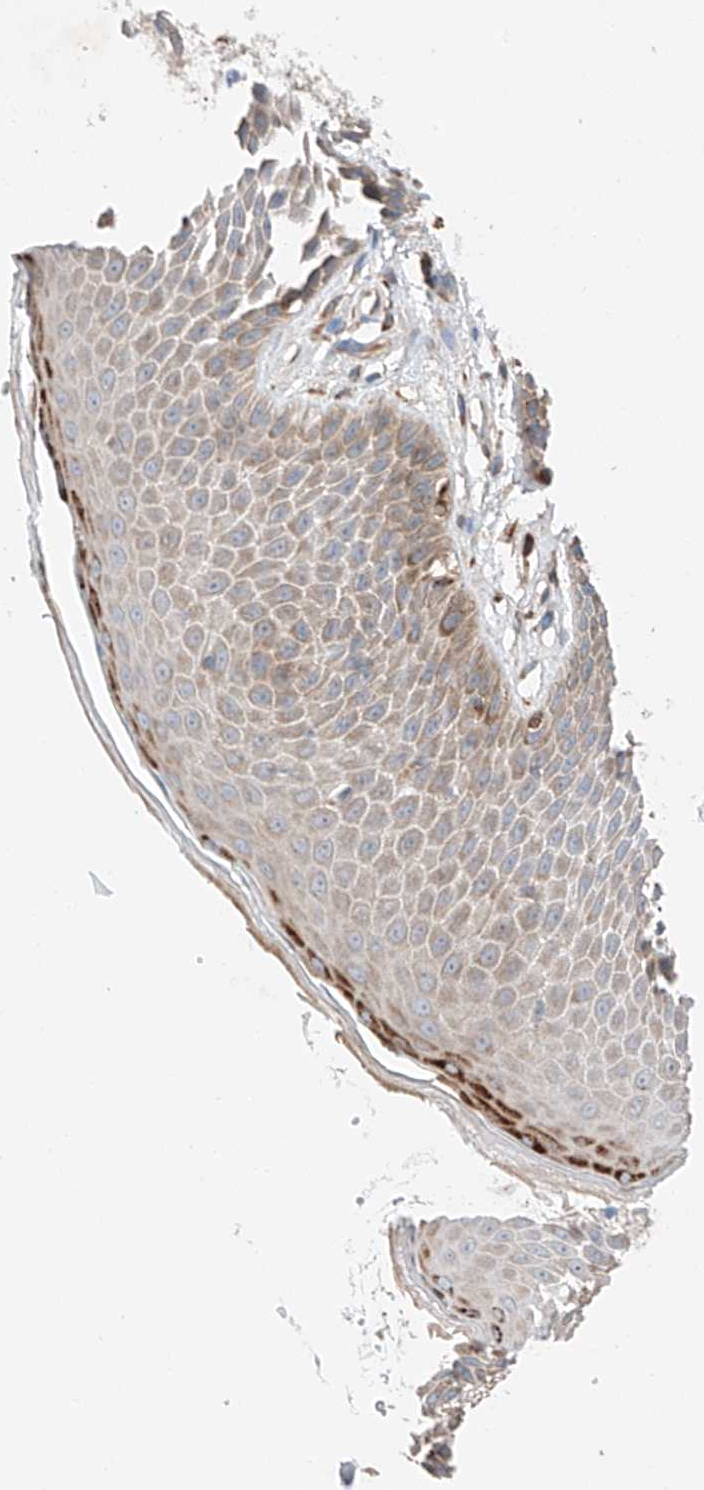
{"staining": {"intensity": "strong", "quantity": "<25%", "location": "cytoplasmic/membranous"}, "tissue": "skin", "cell_type": "Epidermal cells", "image_type": "normal", "snomed": [{"axis": "morphology", "description": "Normal tissue, NOS"}, {"axis": "topography", "description": "Anal"}], "caption": "A high-resolution image shows IHC staining of benign skin, which shows strong cytoplasmic/membranous staining in approximately <25% of epidermal cells.", "gene": "RUSC1", "patient": {"sex": "male", "age": 74}}